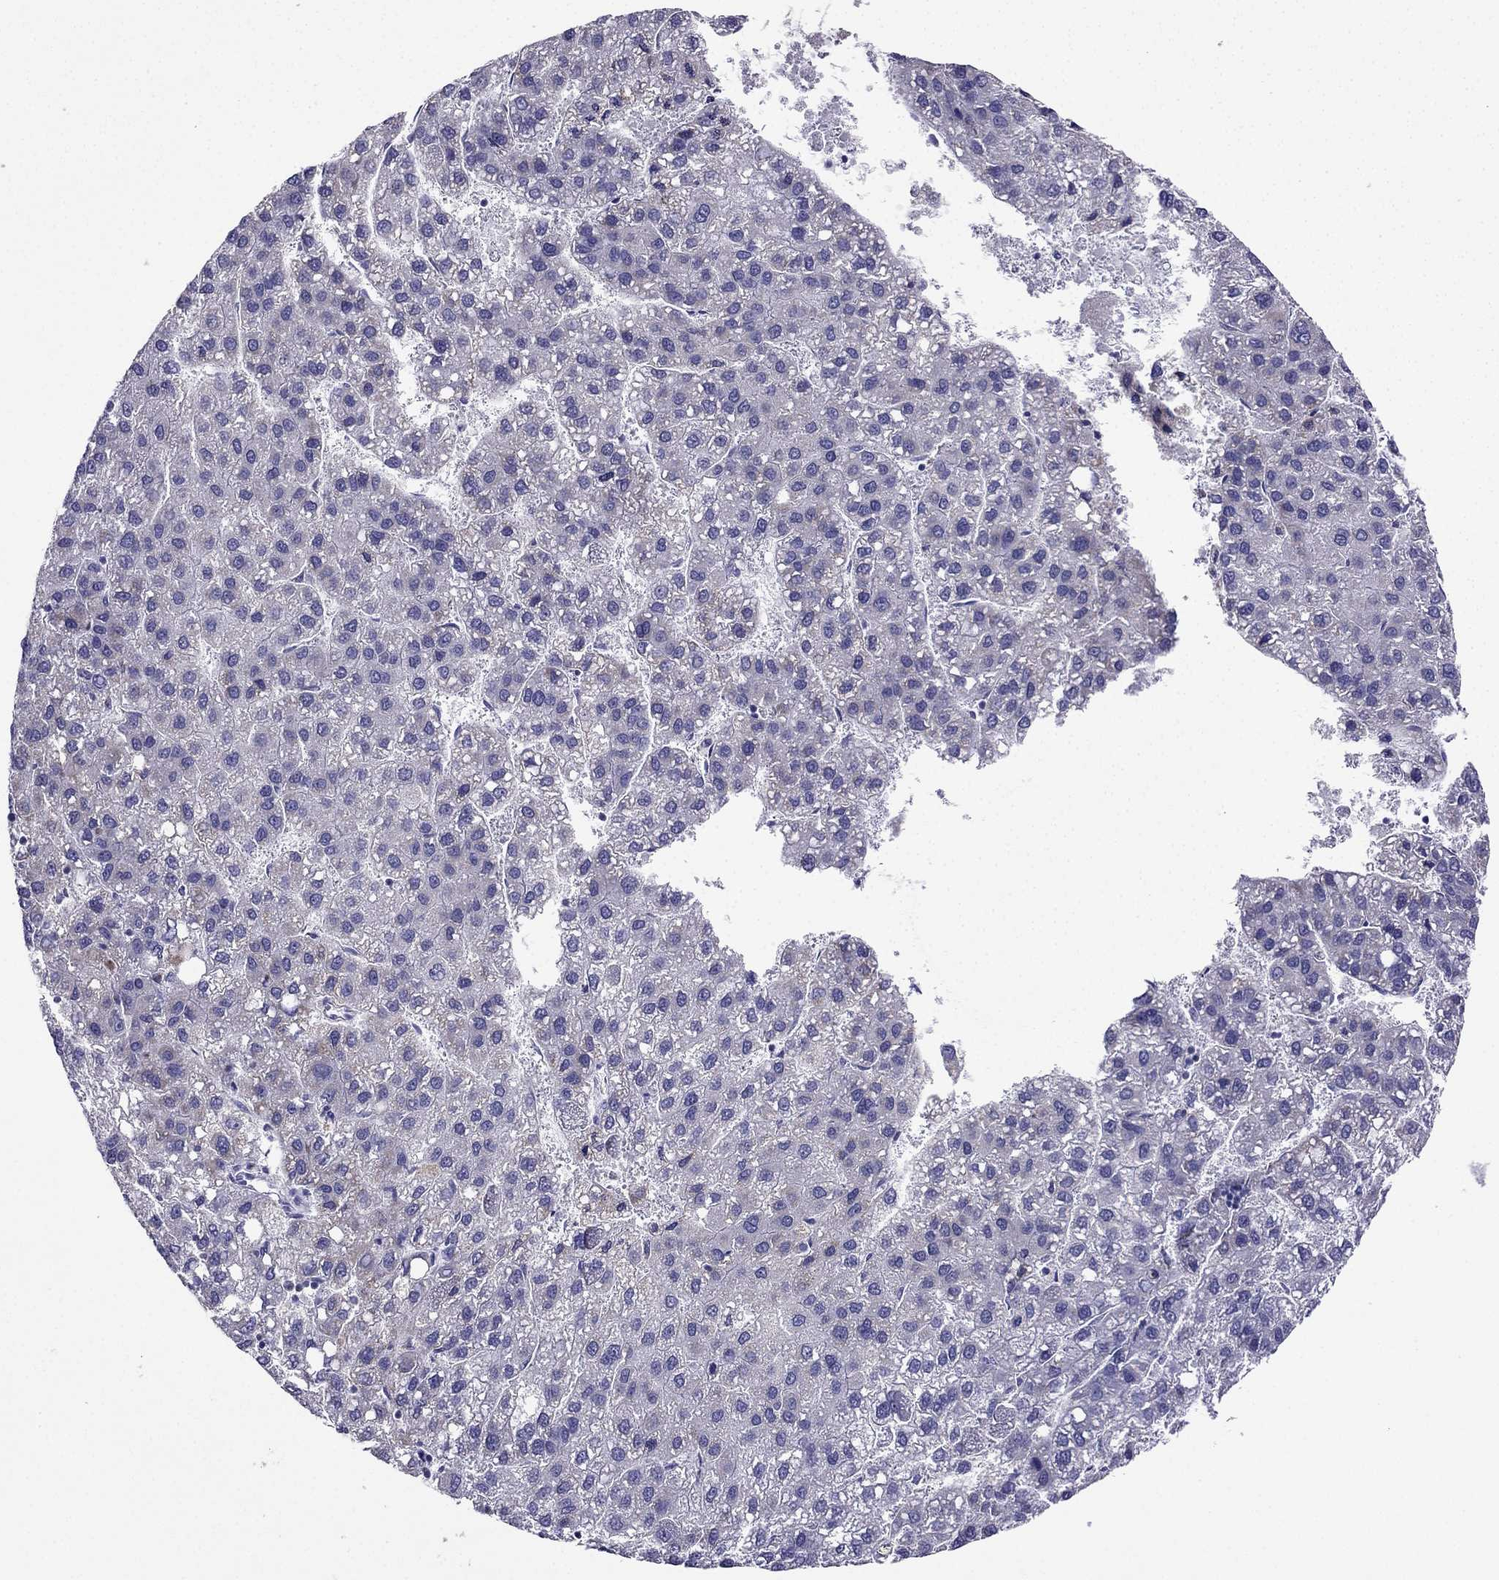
{"staining": {"intensity": "negative", "quantity": "none", "location": "none"}, "tissue": "liver cancer", "cell_type": "Tumor cells", "image_type": "cancer", "snomed": [{"axis": "morphology", "description": "Carcinoma, Hepatocellular, NOS"}, {"axis": "topography", "description": "Liver"}], "caption": "An image of human liver hepatocellular carcinoma is negative for staining in tumor cells.", "gene": "KIF5A", "patient": {"sex": "female", "age": 82}}